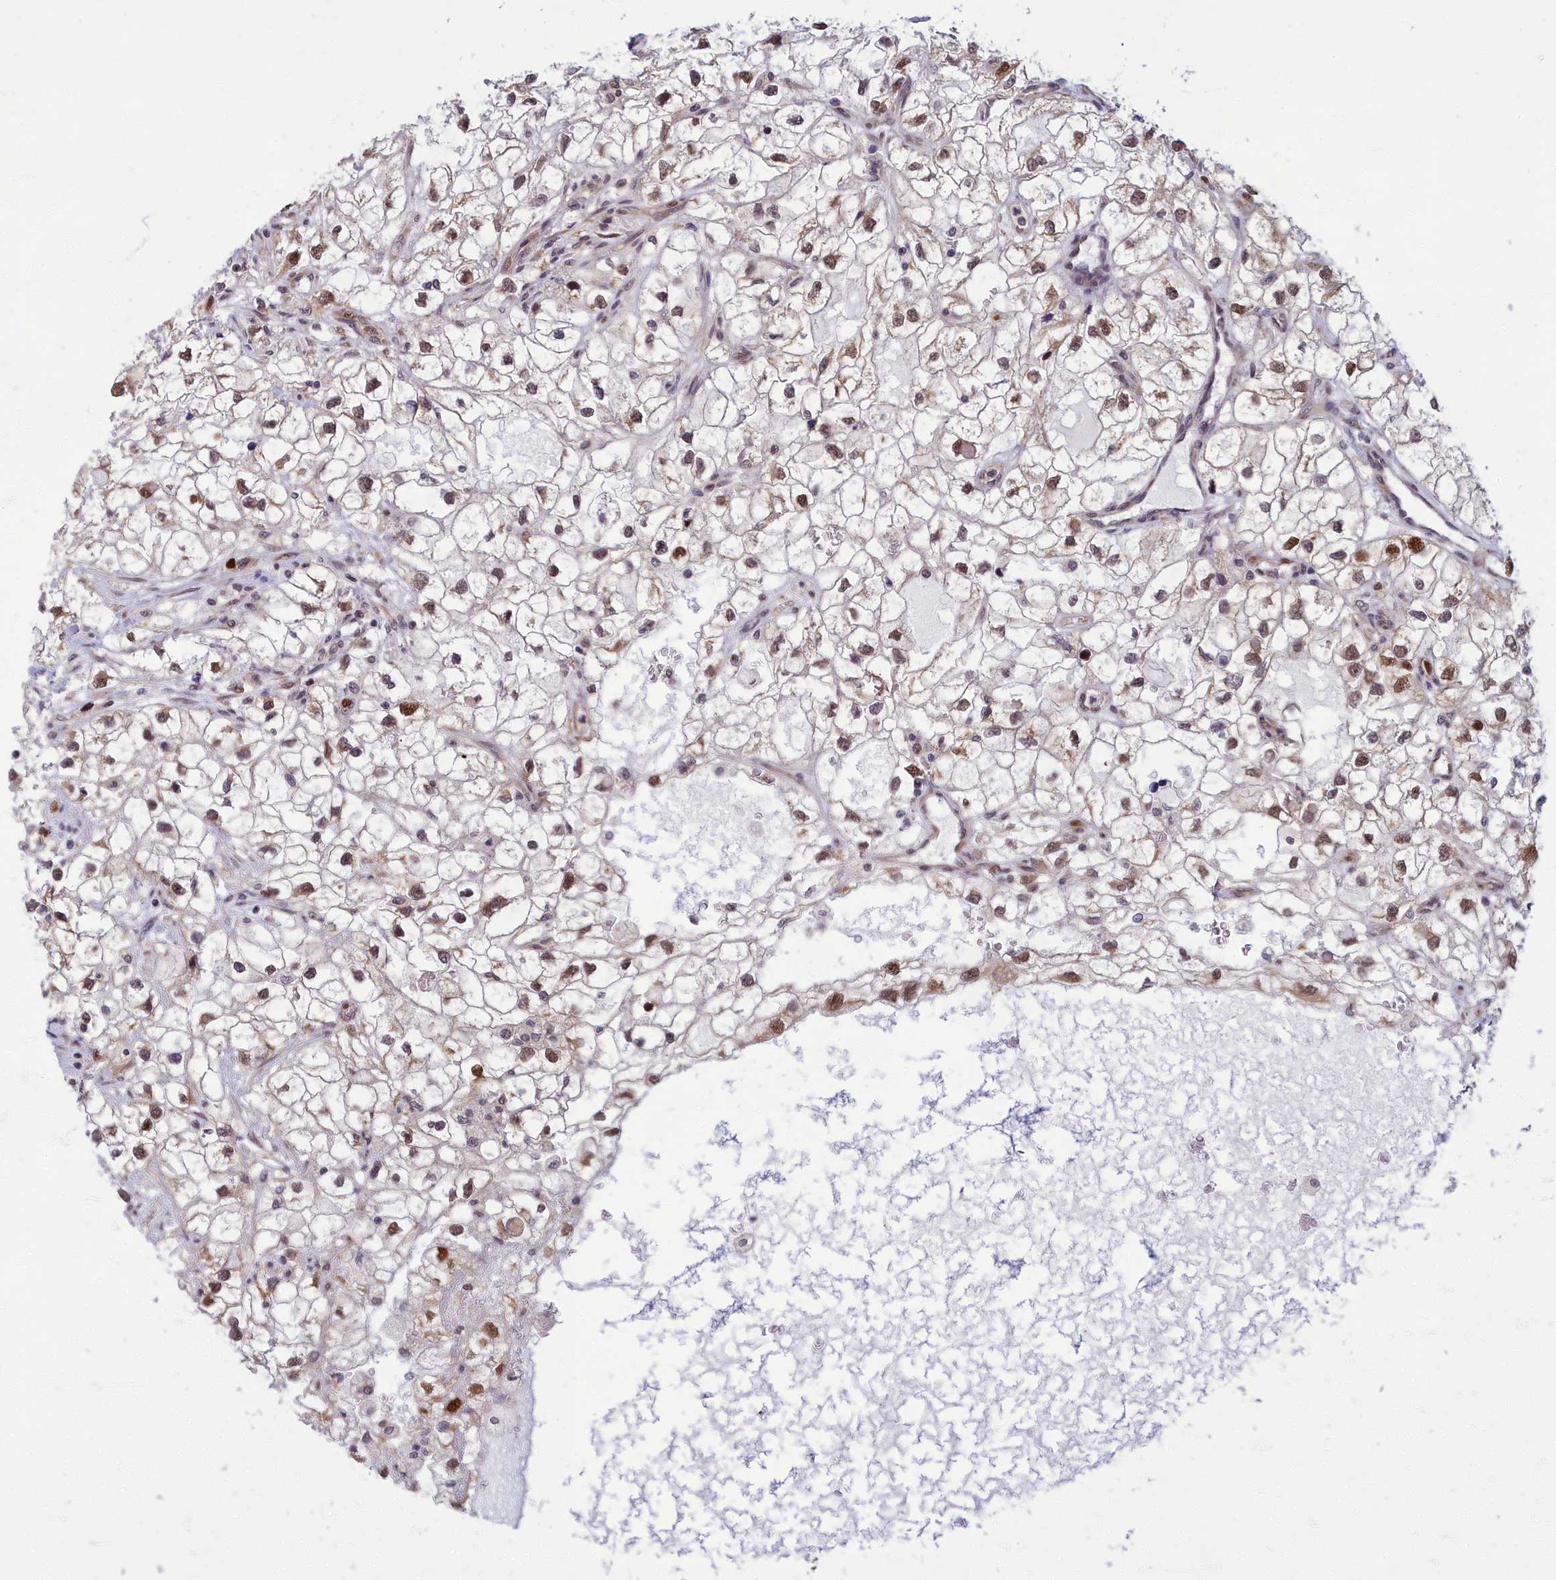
{"staining": {"intensity": "moderate", "quantity": ">75%", "location": "nuclear"}, "tissue": "renal cancer", "cell_type": "Tumor cells", "image_type": "cancer", "snomed": [{"axis": "morphology", "description": "Adenocarcinoma, NOS"}, {"axis": "topography", "description": "Kidney"}], "caption": "A high-resolution photomicrograph shows IHC staining of adenocarcinoma (renal), which exhibits moderate nuclear staining in about >75% of tumor cells.", "gene": "EARS2", "patient": {"sex": "male", "age": 59}}